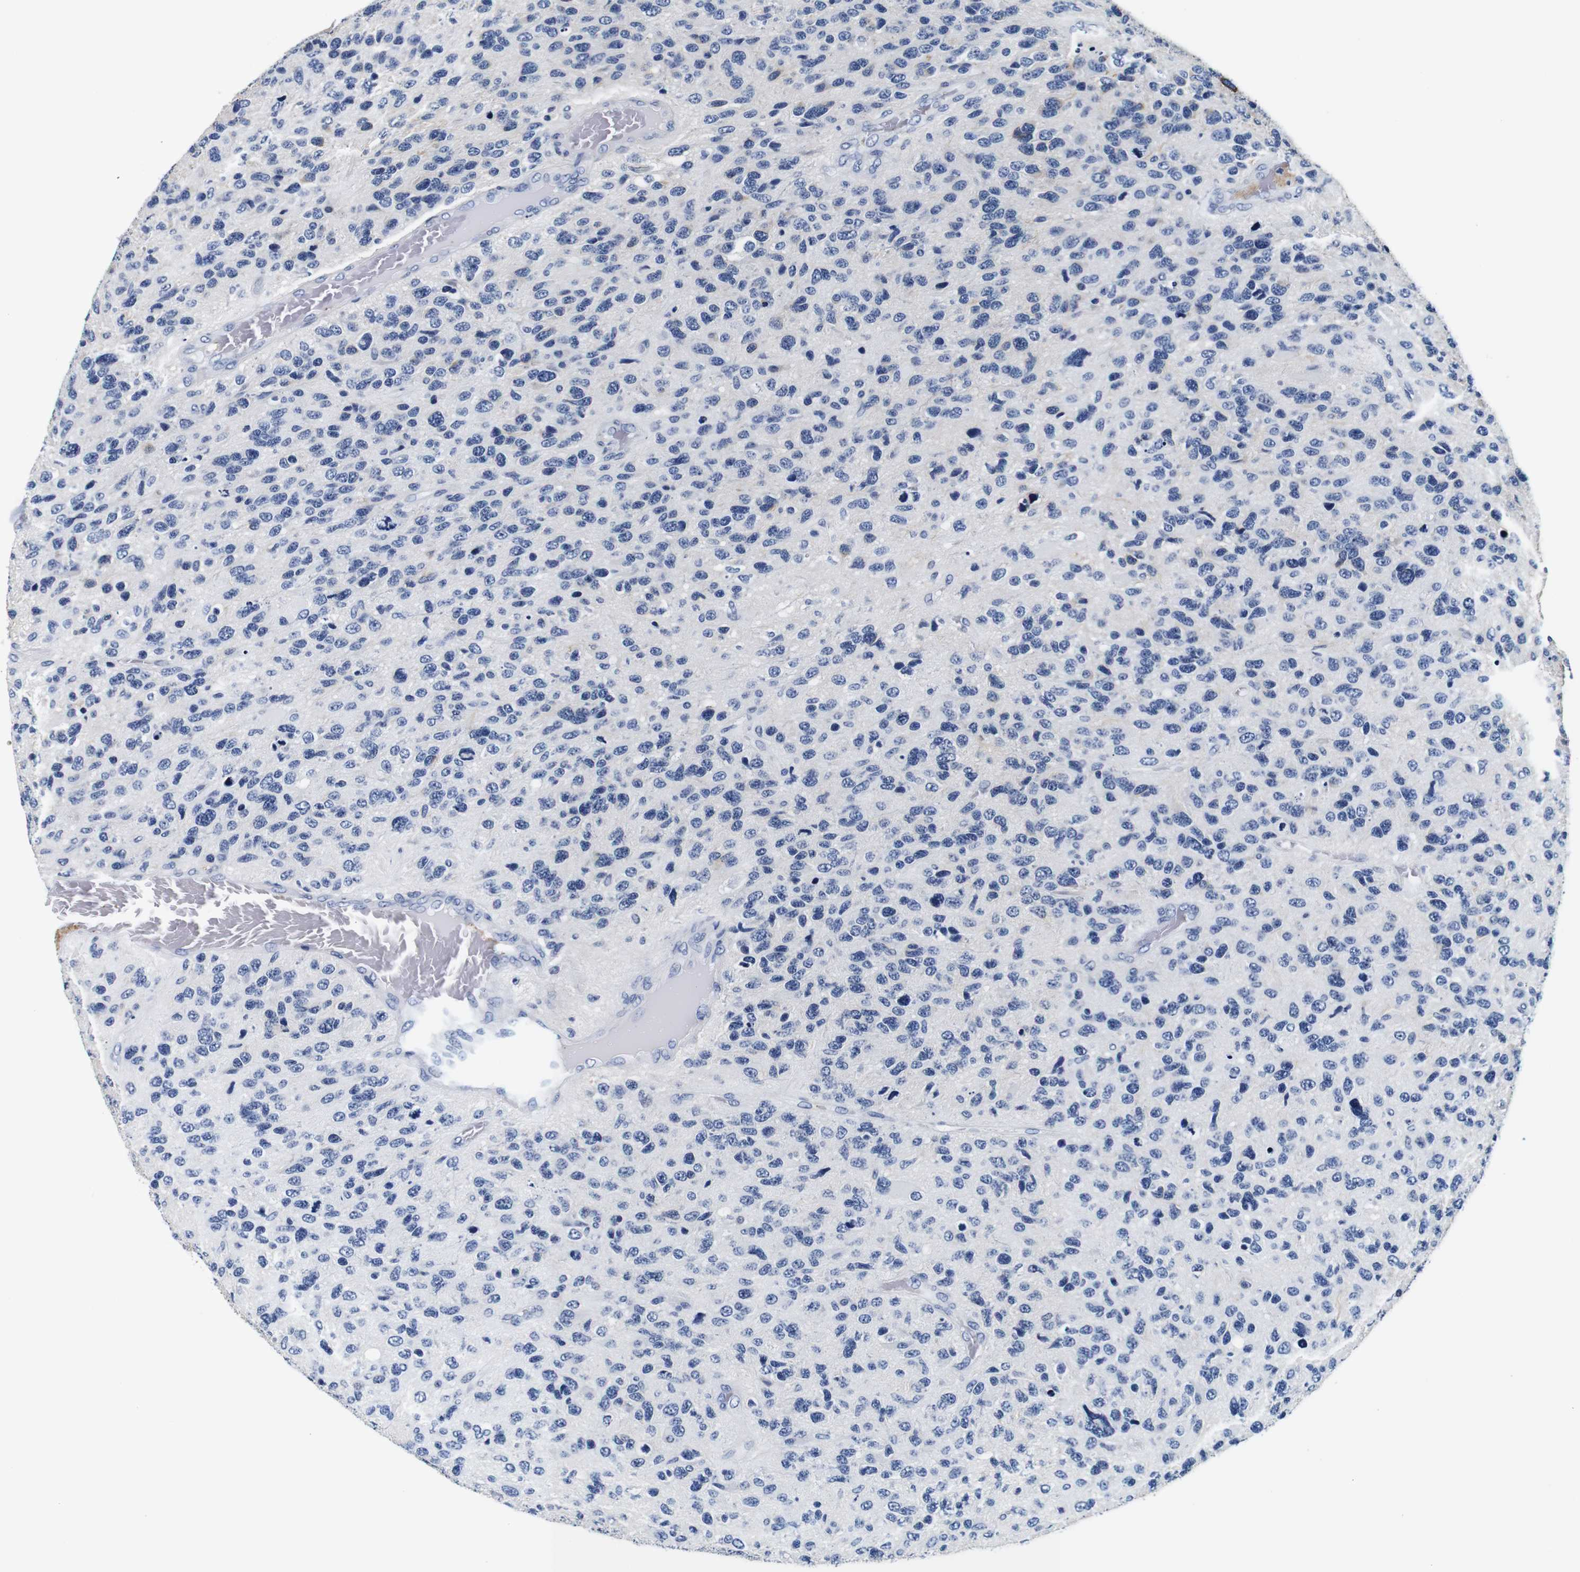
{"staining": {"intensity": "weak", "quantity": "<25%", "location": "cytoplasmic/membranous"}, "tissue": "glioma", "cell_type": "Tumor cells", "image_type": "cancer", "snomed": [{"axis": "morphology", "description": "Glioma, malignant, High grade"}, {"axis": "topography", "description": "Brain"}], "caption": "This is an immunohistochemistry photomicrograph of malignant glioma (high-grade). There is no expression in tumor cells.", "gene": "GP1BA", "patient": {"sex": "female", "age": 58}}